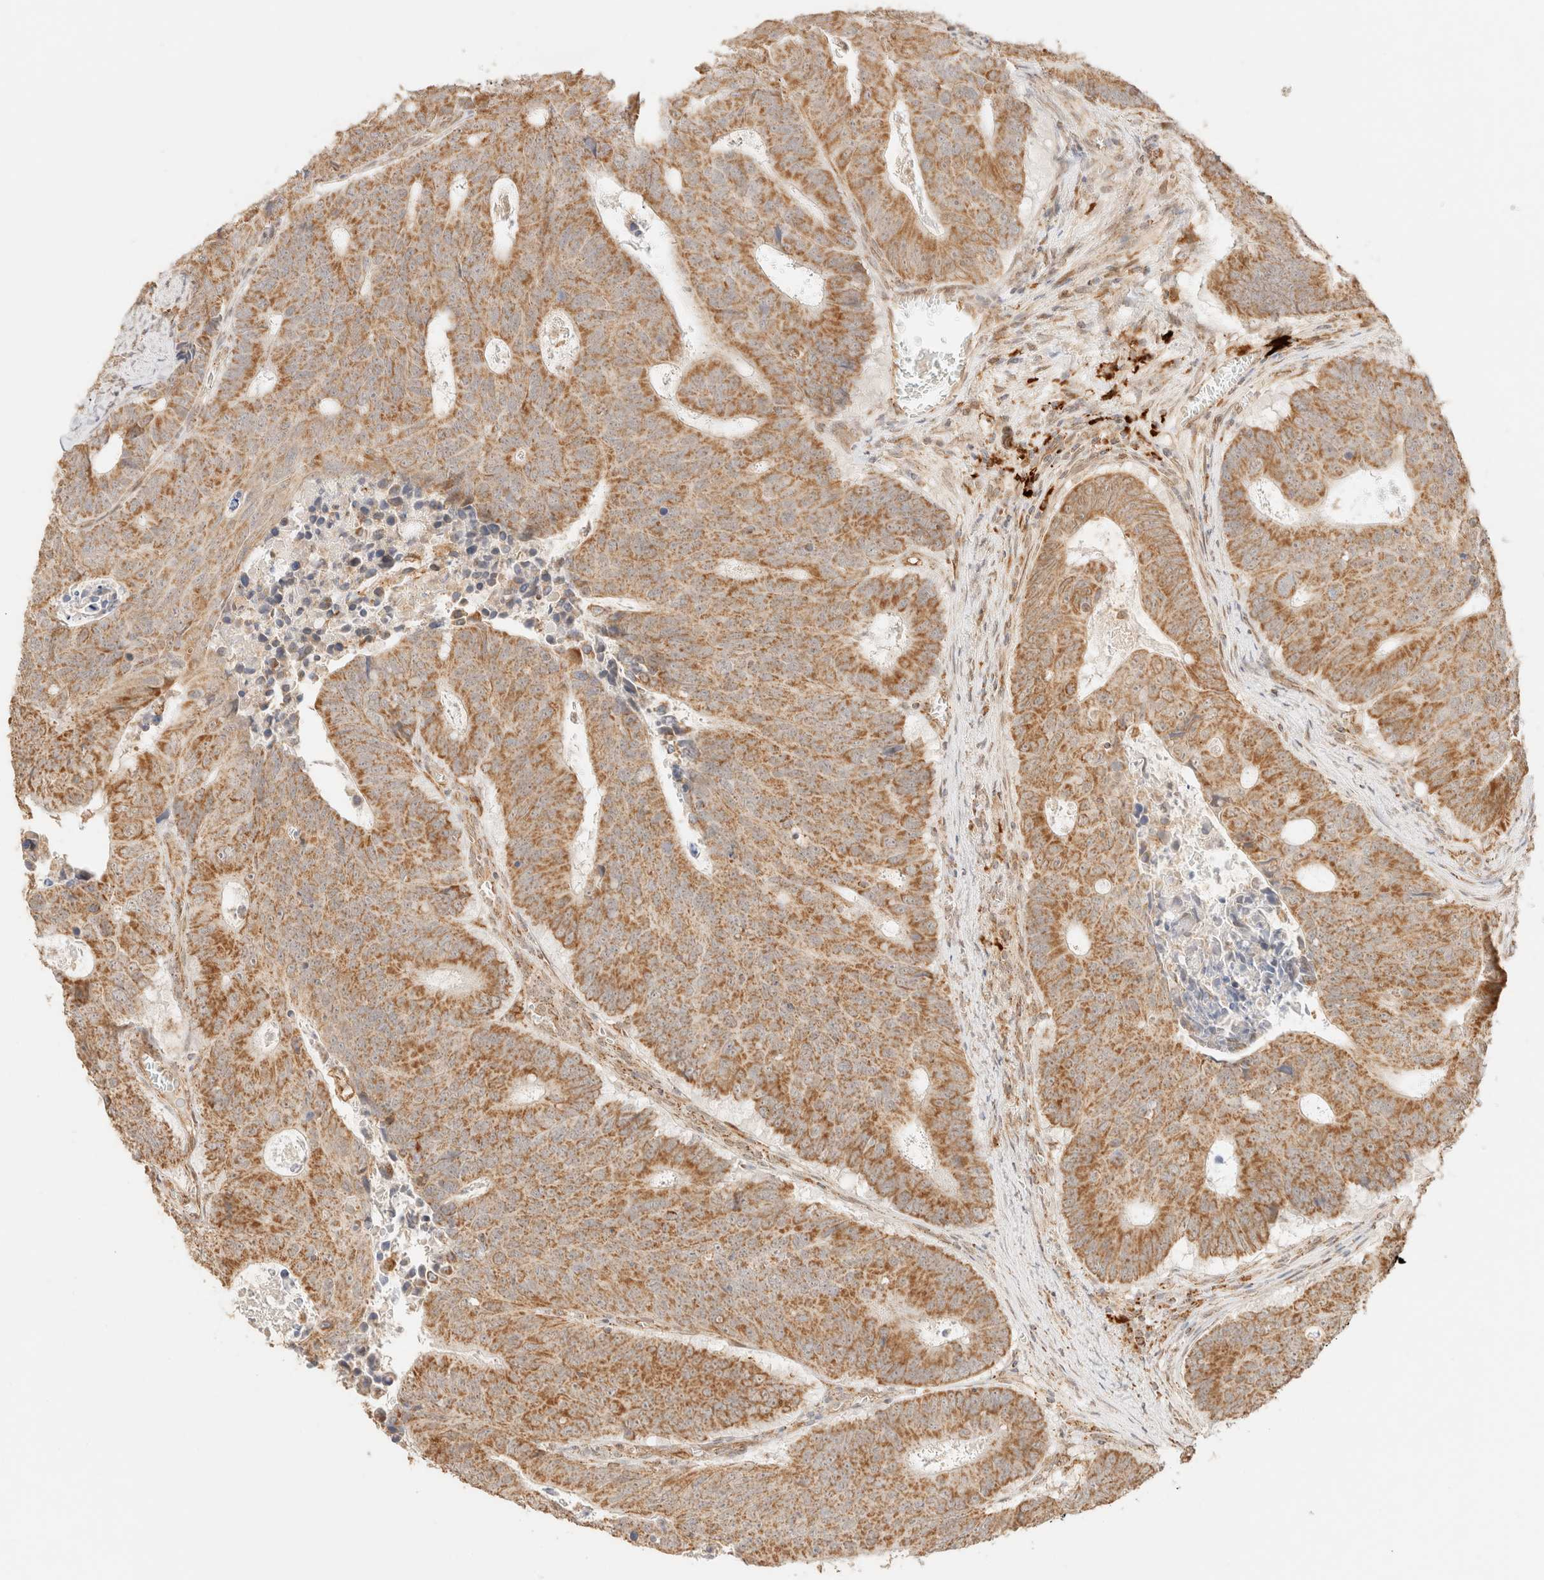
{"staining": {"intensity": "moderate", "quantity": ">75%", "location": "cytoplasmic/membranous"}, "tissue": "colorectal cancer", "cell_type": "Tumor cells", "image_type": "cancer", "snomed": [{"axis": "morphology", "description": "Adenocarcinoma, NOS"}, {"axis": "topography", "description": "Colon"}], "caption": "Tumor cells exhibit medium levels of moderate cytoplasmic/membranous staining in about >75% of cells in human colorectal adenocarcinoma. (DAB (3,3'-diaminobenzidine) = brown stain, brightfield microscopy at high magnification).", "gene": "TACO1", "patient": {"sex": "male", "age": 87}}